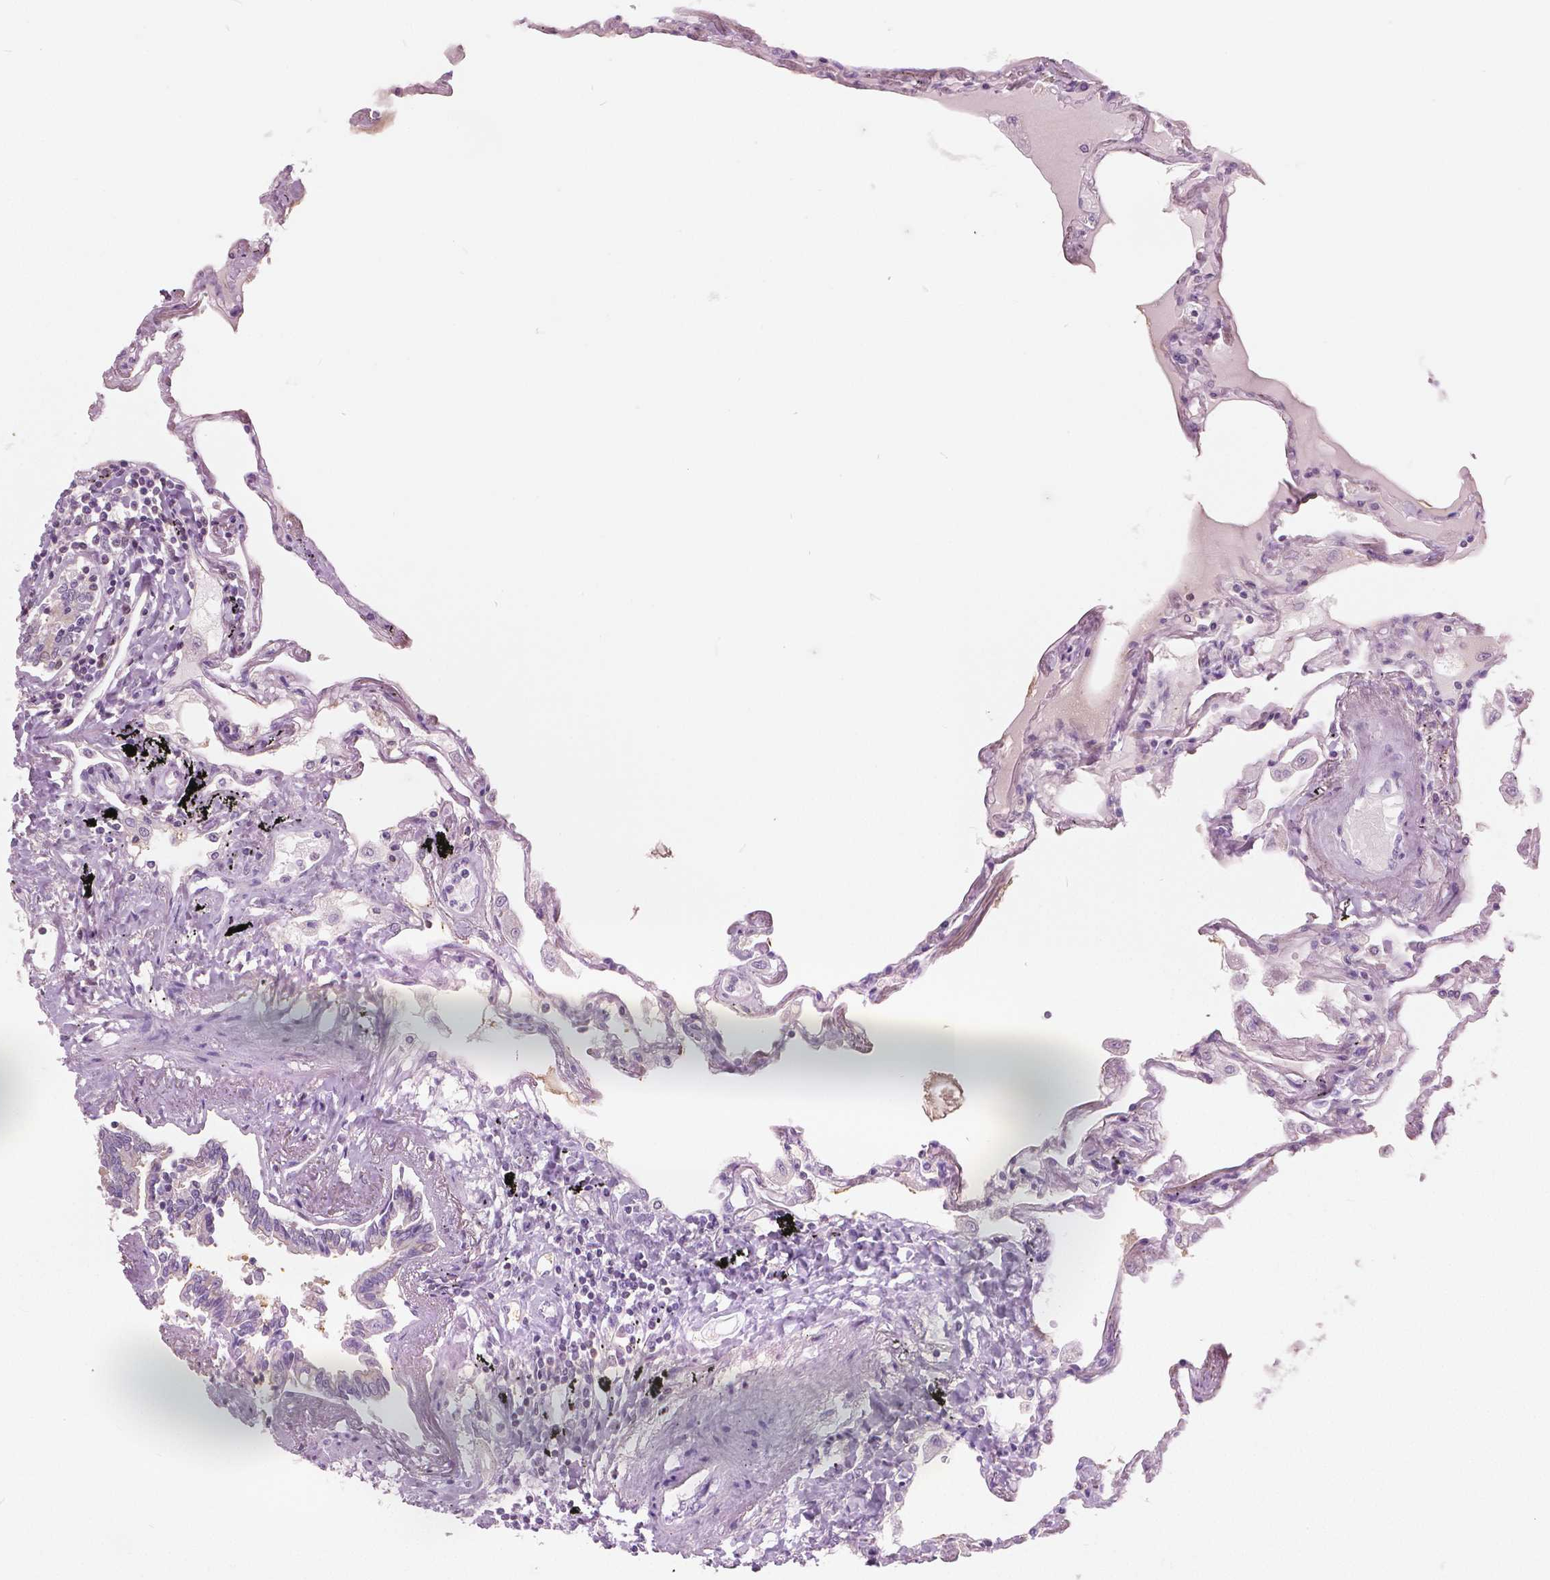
{"staining": {"intensity": "negative", "quantity": "none", "location": "none"}, "tissue": "lung", "cell_type": "Alveolar cells", "image_type": "normal", "snomed": [{"axis": "morphology", "description": "Normal tissue, NOS"}, {"axis": "morphology", "description": "Adenocarcinoma, NOS"}, {"axis": "topography", "description": "Cartilage tissue"}, {"axis": "topography", "description": "Lung"}], "caption": "Protein analysis of benign lung exhibits no significant staining in alveolar cells. (DAB (3,3'-diaminobenzidine) IHC visualized using brightfield microscopy, high magnification).", "gene": "GALM", "patient": {"sex": "female", "age": 67}}